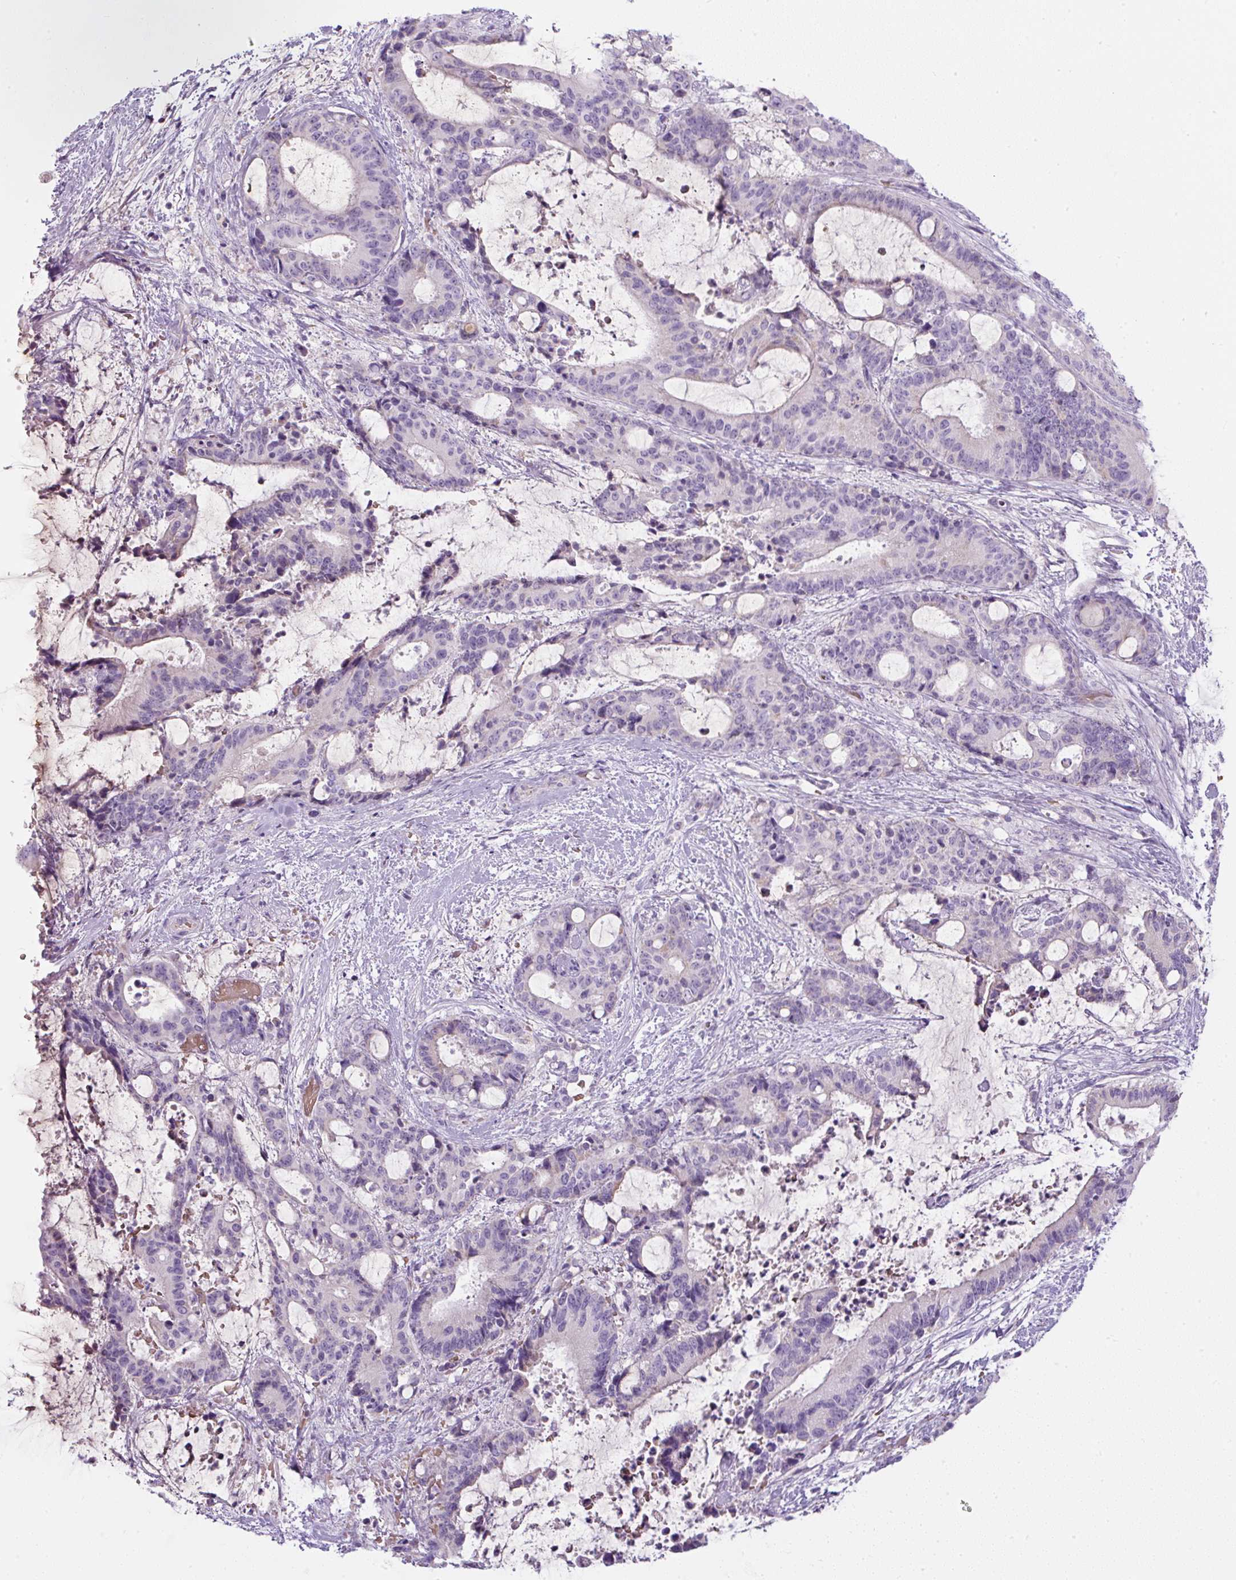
{"staining": {"intensity": "negative", "quantity": "none", "location": "none"}, "tissue": "liver cancer", "cell_type": "Tumor cells", "image_type": "cancer", "snomed": [{"axis": "morphology", "description": "Normal tissue, NOS"}, {"axis": "morphology", "description": "Cholangiocarcinoma"}, {"axis": "topography", "description": "Liver"}, {"axis": "topography", "description": "Peripheral nerve tissue"}], "caption": "Cholangiocarcinoma (liver) was stained to show a protein in brown. There is no significant staining in tumor cells.", "gene": "FGFBP3", "patient": {"sex": "female", "age": 73}}